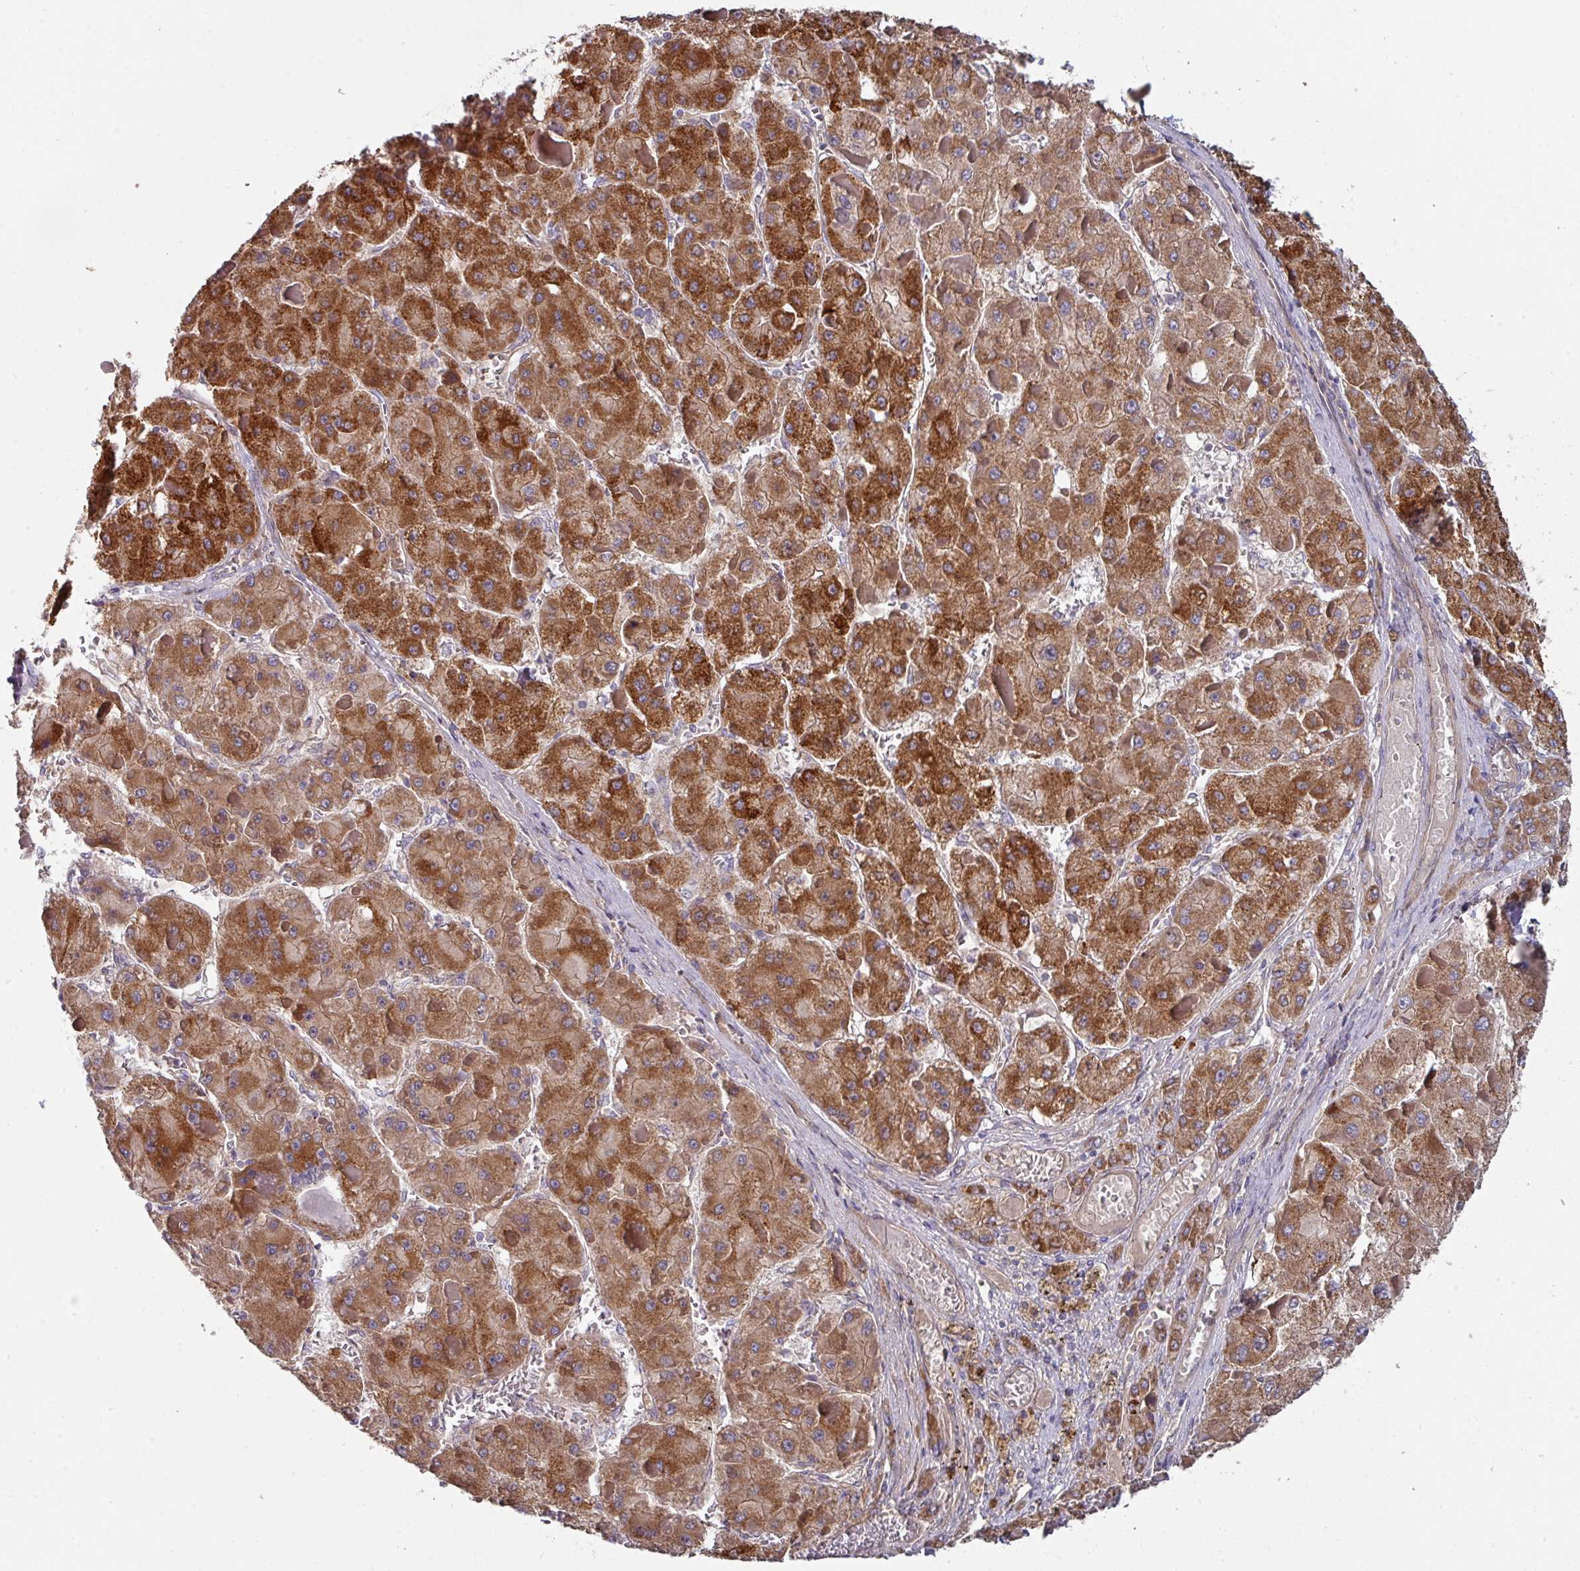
{"staining": {"intensity": "strong", "quantity": ">75%", "location": "cytoplasmic/membranous"}, "tissue": "liver cancer", "cell_type": "Tumor cells", "image_type": "cancer", "snomed": [{"axis": "morphology", "description": "Carcinoma, Hepatocellular, NOS"}, {"axis": "topography", "description": "Liver"}], "caption": "The image demonstrates immunohistochemical staining of liver cancer. There is strong cytoplasmic/membranous expression is present in approximately >75% of tumor cells.", "gene": "DCAF12L2", "patient": {"sex": "female", "age": 73}}